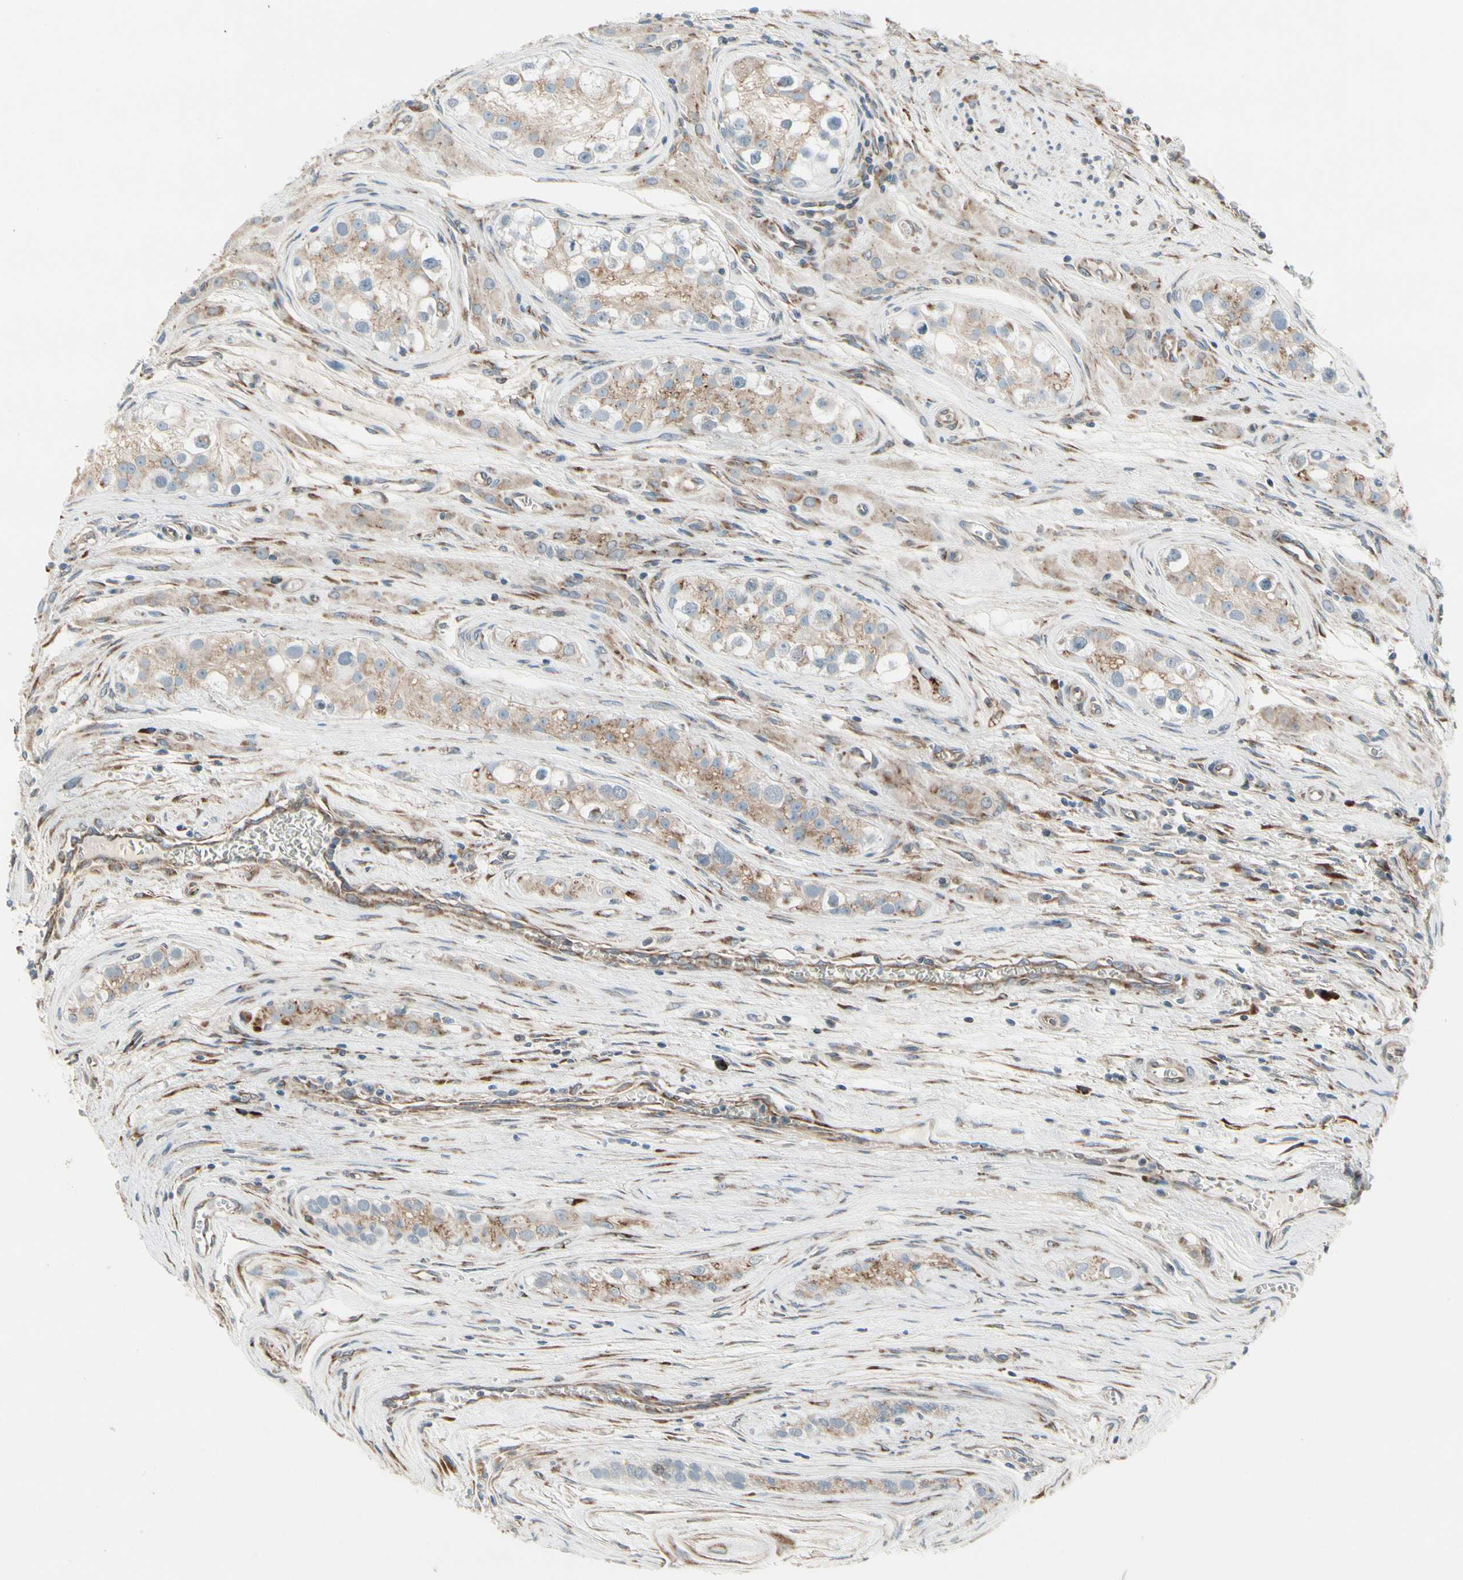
{"staining": {"intensity": "weak", "quantity": ">75%", "location": "cytoplasmic/membranous"}, "tissue": "testis cancer", "cell_type": "Tumor cells", "image_type": "cancer", "snomed": [{"axis": "morphology", "description": "Carcinoma, Embryonal, NOS"}, {"axis": "topography", "description": "Testis"}], "caption": "IHC (DAB) staining of testis embryonal carcinoma reveals weak cytoplasmic/membranous protein expression in approximately >75% of tumor cells.", "gene": "FNDC3A", "patient": {"sex": "male", "age": 28}}